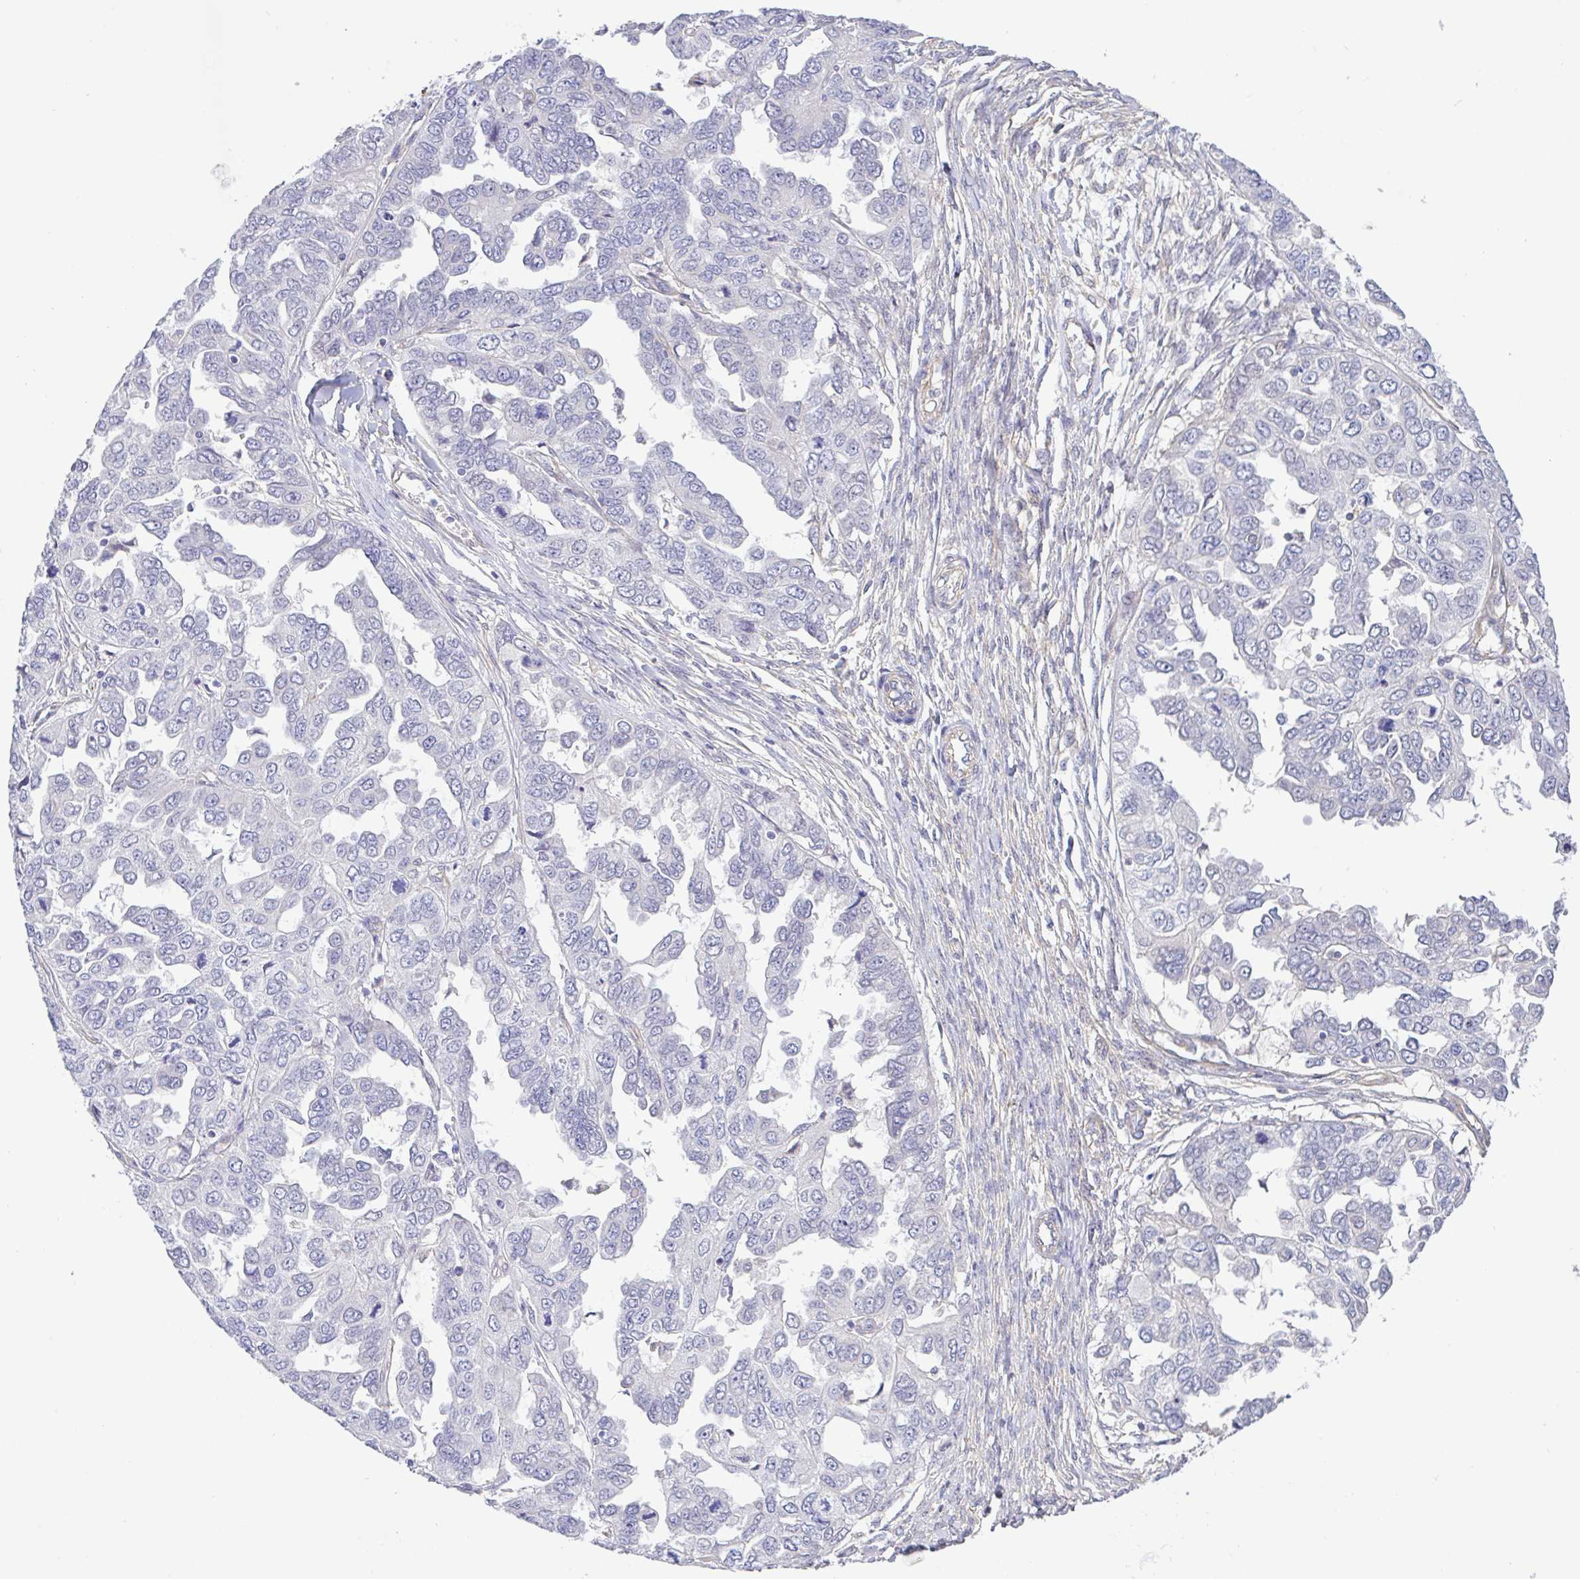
{"staining": {"intensity": "negative", "quantity": "none", "location": "none"}, "tissue": "ovarian cancer", "cell_type": "Tumor cells", "image_type": "cancer", "snomed": [{"axis": "morphology", "description": "Cystadenocarcinoma, serous, NOS"}, {"axis": "topography", "description": "Ovary"}], "caption": "High power microscopy histopathology image of an immunohistochemistry micrograph of serous cystadenocarcinoma (ovarian), revealing no significant positivity in tumor cells. The staining was performed using DAB to visualize the protein expression in brown, while the nuclei were stained in blue with hematoxylin (Magnification: 20x).", "gene": "PLCD4", "patient": {"sex": "female", "age": 53}}